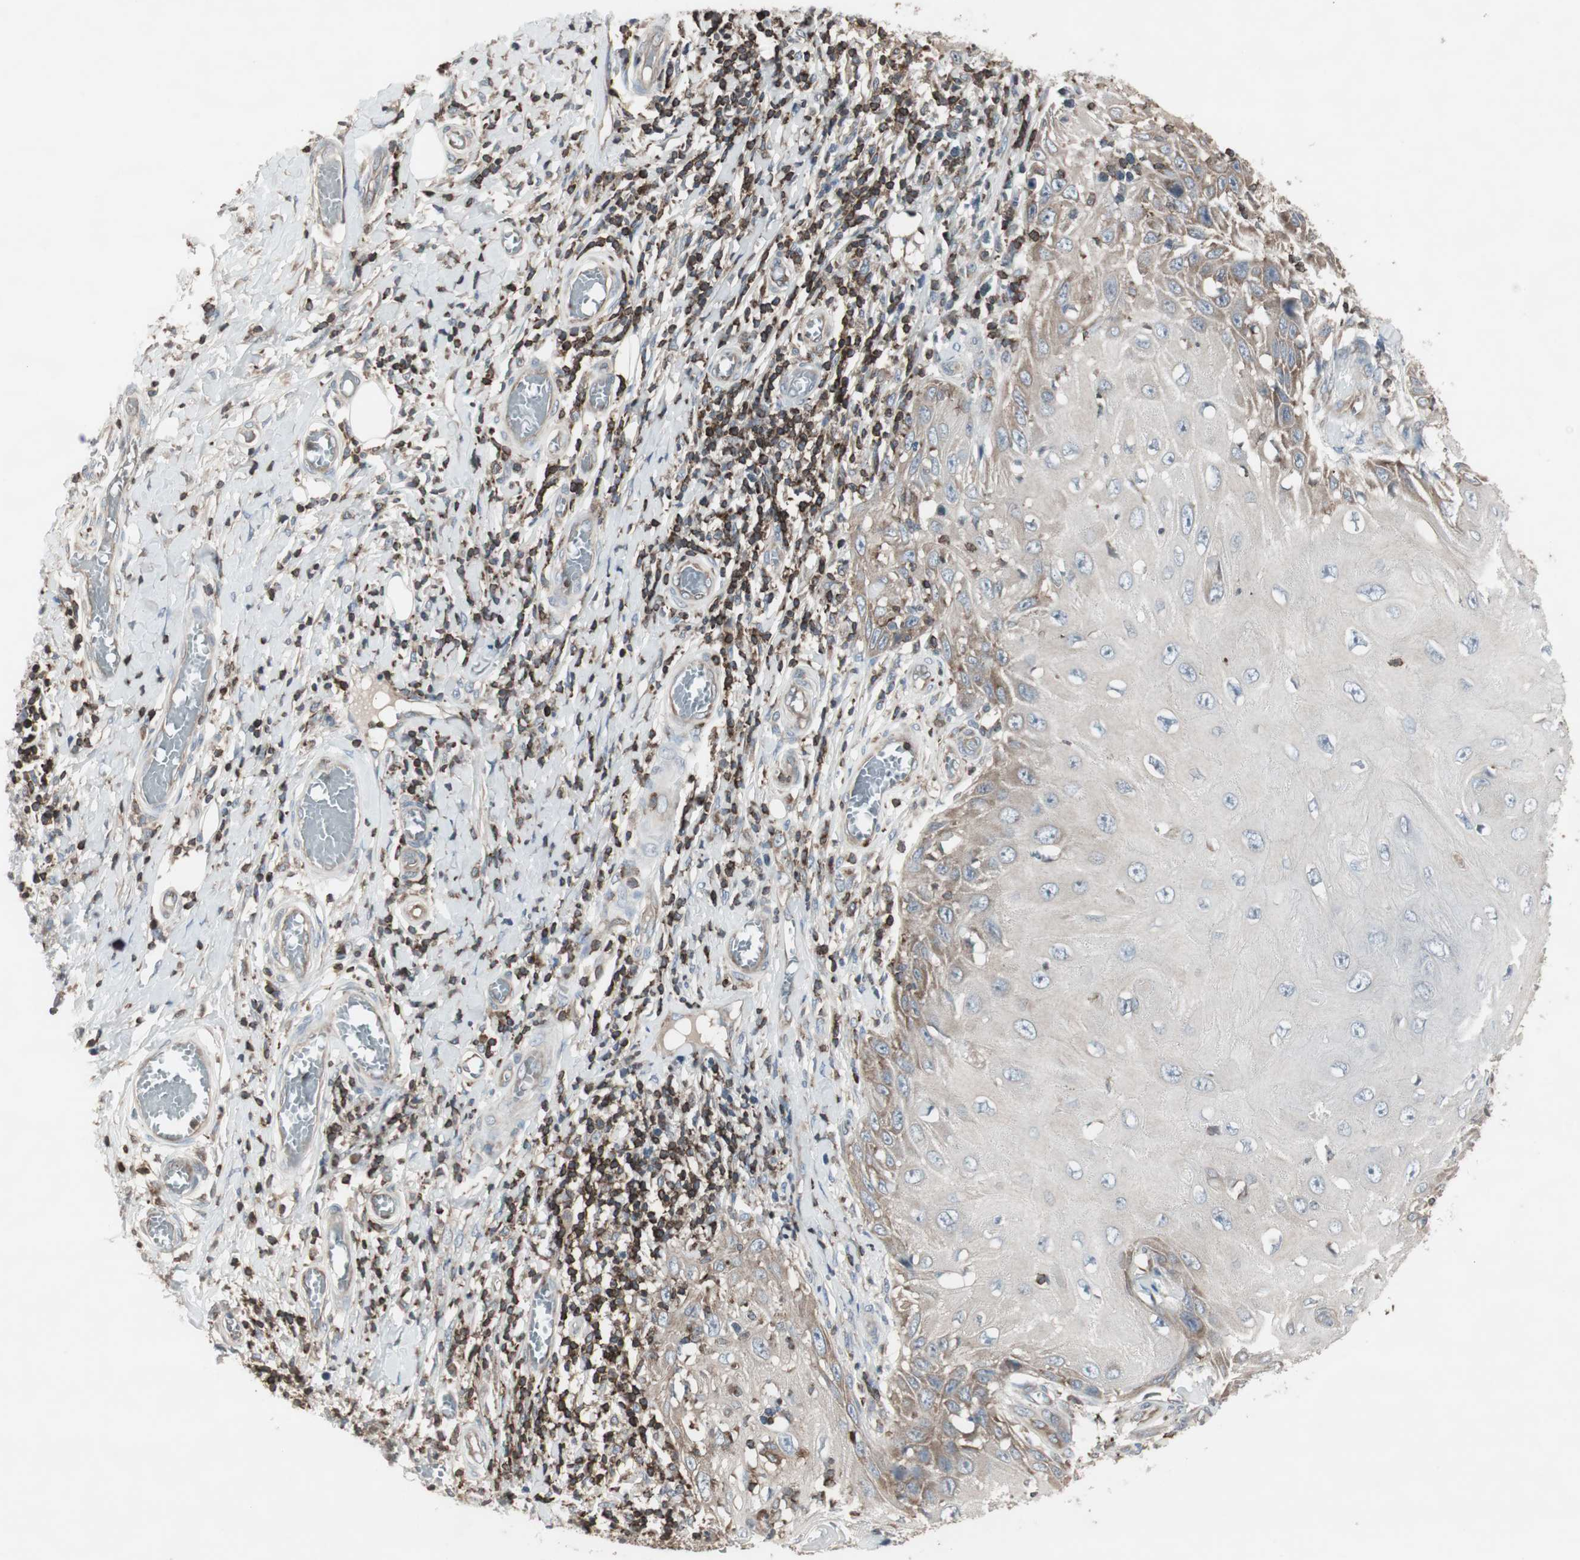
{"staining": {"intensity": "weak", "quantity": "25%-75%", "location": "cytoplasmic/membranous"}, "tissue": "skin cancer", "cell_type": "Tumor cells", "image_type": "cancer", "snomed": [{"axis": "morphology", "description": "Squamous cell carcinoma, NOS"}, {"axis": "topography", "description": "Skin"}], "caption": "Brown immunohistochemical staining in squamous cell carcinoma (skin) shows weak cytoplasmic/membranous positivity in approximately 25%-75% of tumor cells. The protein is shown in brown color, while the nuclei are stained blue.", "gene": "ARHGEF1", "patient": {"sex": "female", "age": 73}}